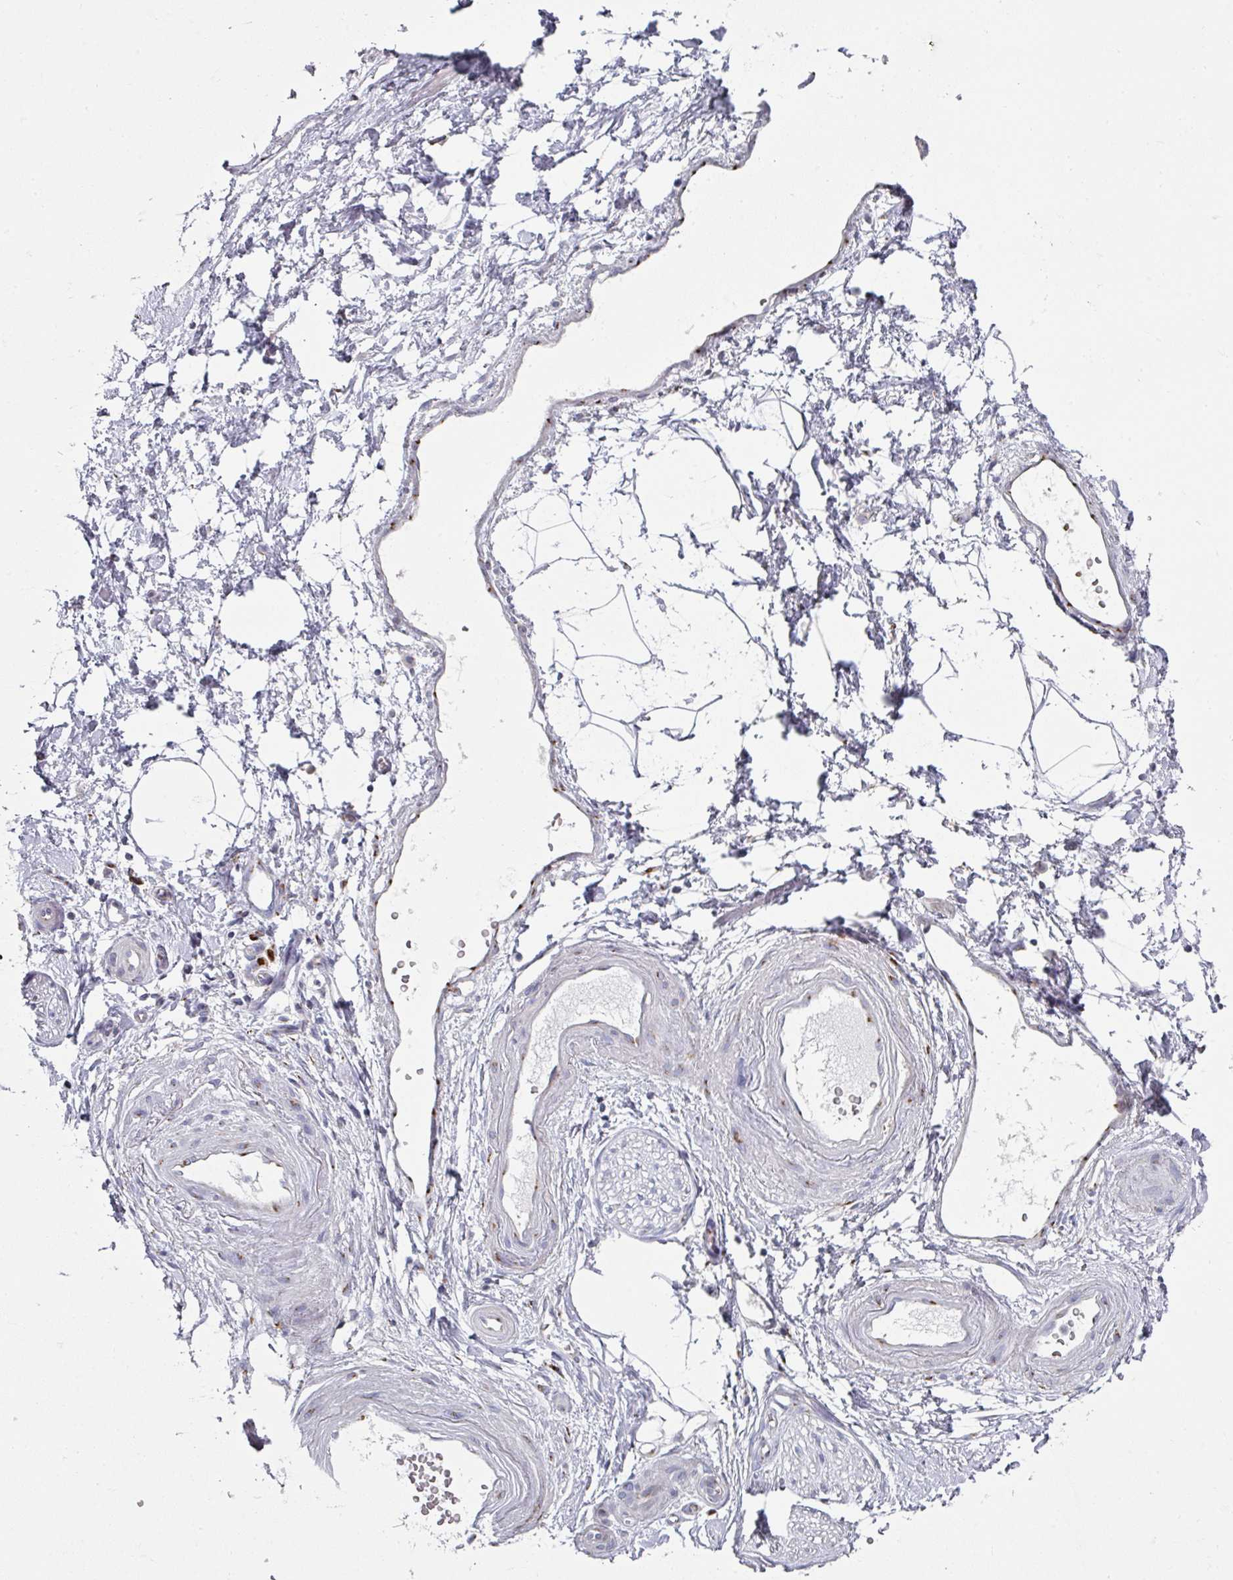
{"staining": {"intensity": "negative", "quantity": "none", "location": "none"}, "tissue": "adipose tissue", "cell_type": "Adipocytes", "image_type": "normal", "snomed": [{"axis": "morphology", "description": "Normal tissue, NOS"}, {"axis": "topography", "description": "Prostate"}, {"axis": "topography", "description": "Peripheral nerve tissue"}], "caption": "This is a photomicrograph of IHC staining of normal adipose tissue, which shows no staining in adipocytes.", "gene": "CCDC85B", "patient": {"sex": "male", "age": 55}}